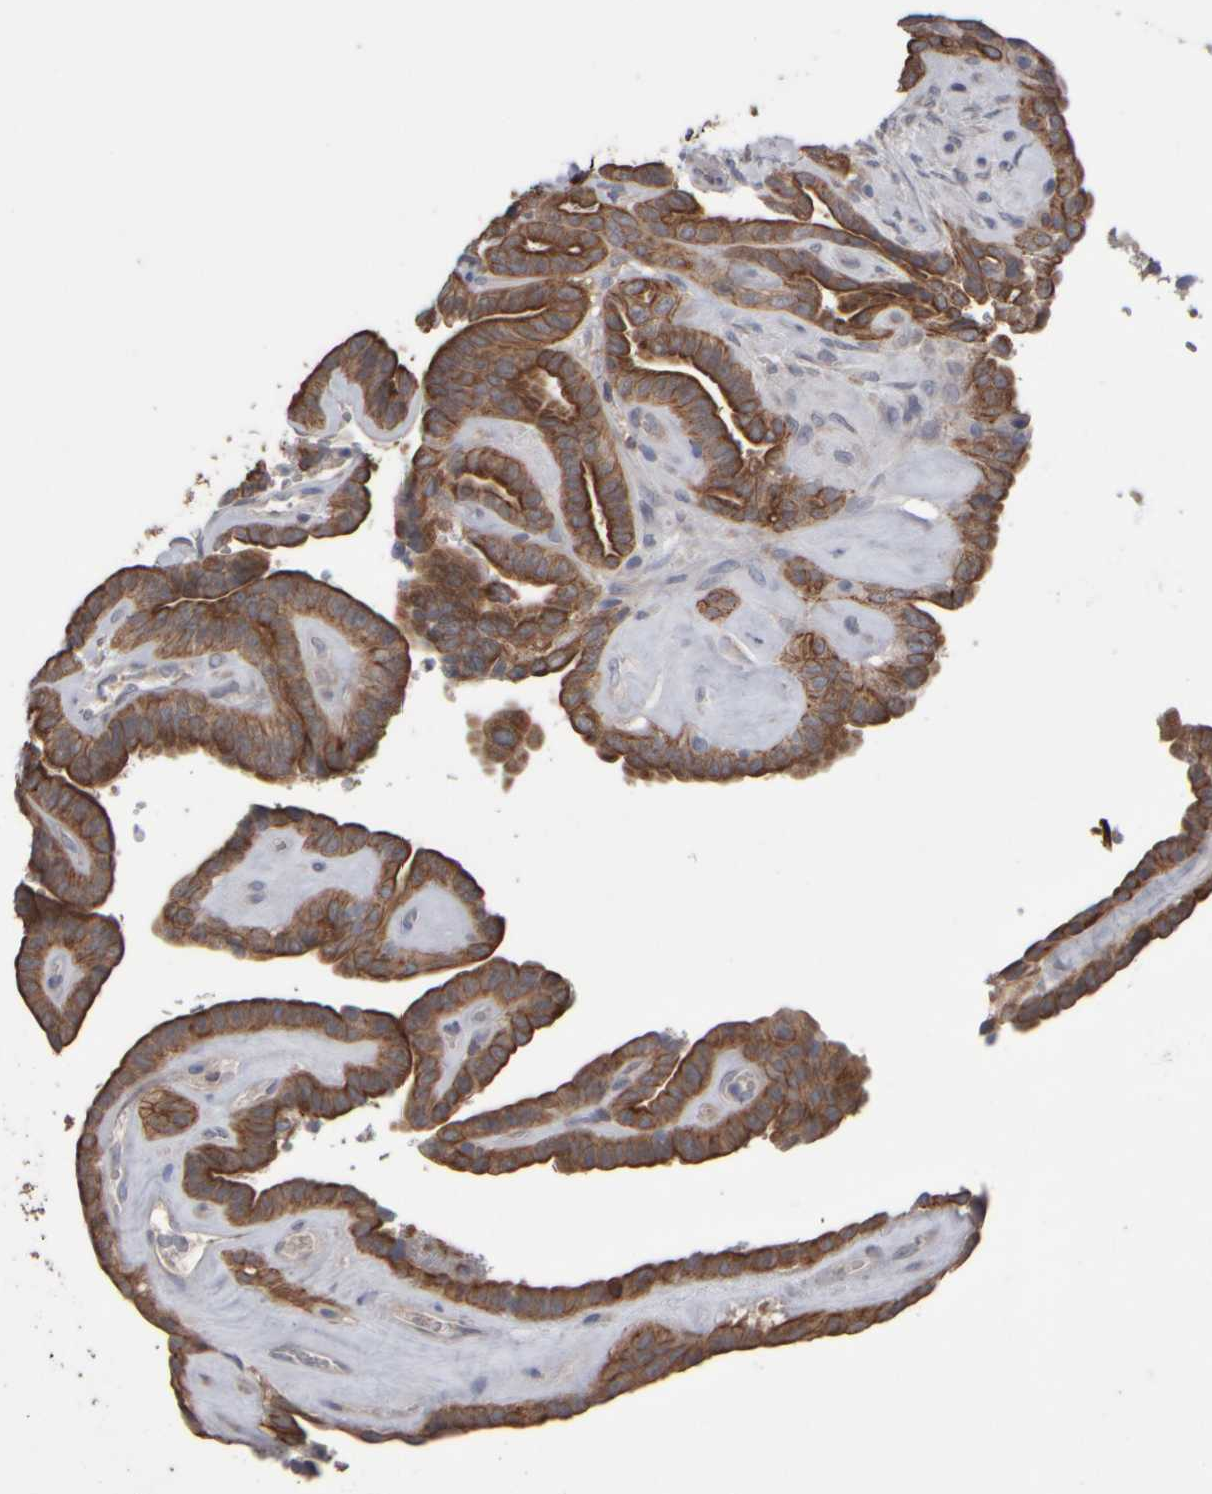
{"staining": {"intensity": "strong", "quantity": ">75%", "location": "cytoplasmic/membranous"}, "tissue": "thyroid cancer", "cell_type": "Tumor cells", "image_type": "cancer", "snomed": [{"axis": "morphology", "description": "Papillary adenocarcinoma, NOS"}, {"axis": "topography", "description": "Thyroid gland"}], "caption": "Thyroid papillary adenocarcinoma was stained to show a protein in brown. There is high levels of strong cytoplasmic/membranous positivity in about >75% of tumor cells. The staining was performed using DAB (3,3'-diaminobenzidine) to visualize the protein expression in brown, while the nuclei were stained in blue with hematoxylin (Magnification: 20x).", "gene": "EPHX2", "patient": {"sex": "male", "age": 77}}